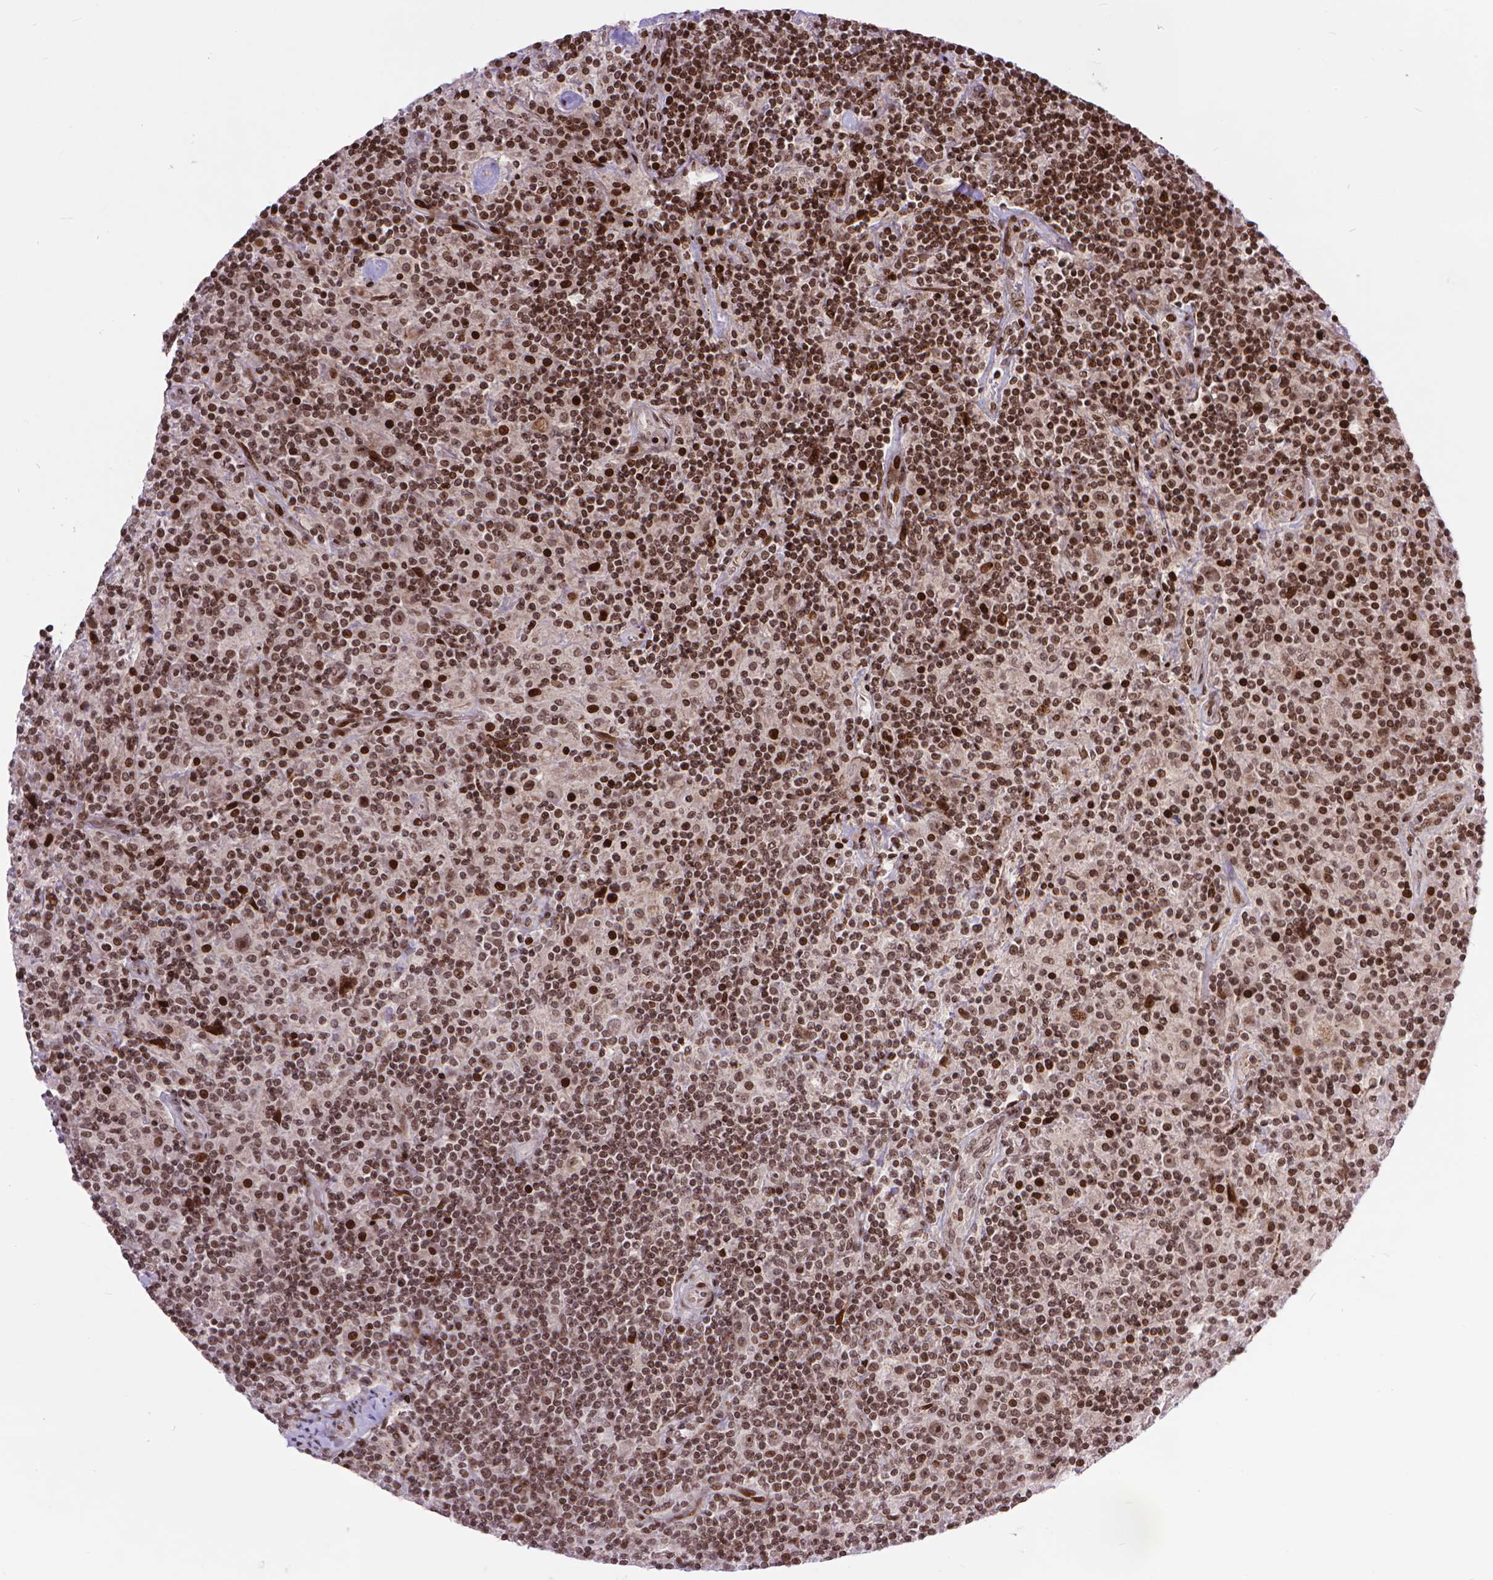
{"staining": {"intensity": "moderate", "quantity": ">75%", "location": "nuclear"}, "tissue": "lymphoma", "cell_type": "Tumor cells", "image_type": "cancer", "snomed": [{"axis": "morphology", "description": "Hodgkin's disease, NOS"}, {"axis": "topography", "description": "Lymph node"}], "caption": "Hodgkin's disease stained with a brown dye exhibits moderate nuclear positive expression in approximately >75% of tumor cells.", "gene": "AMER1", "patient": {"sex": "male", "age": 70}}